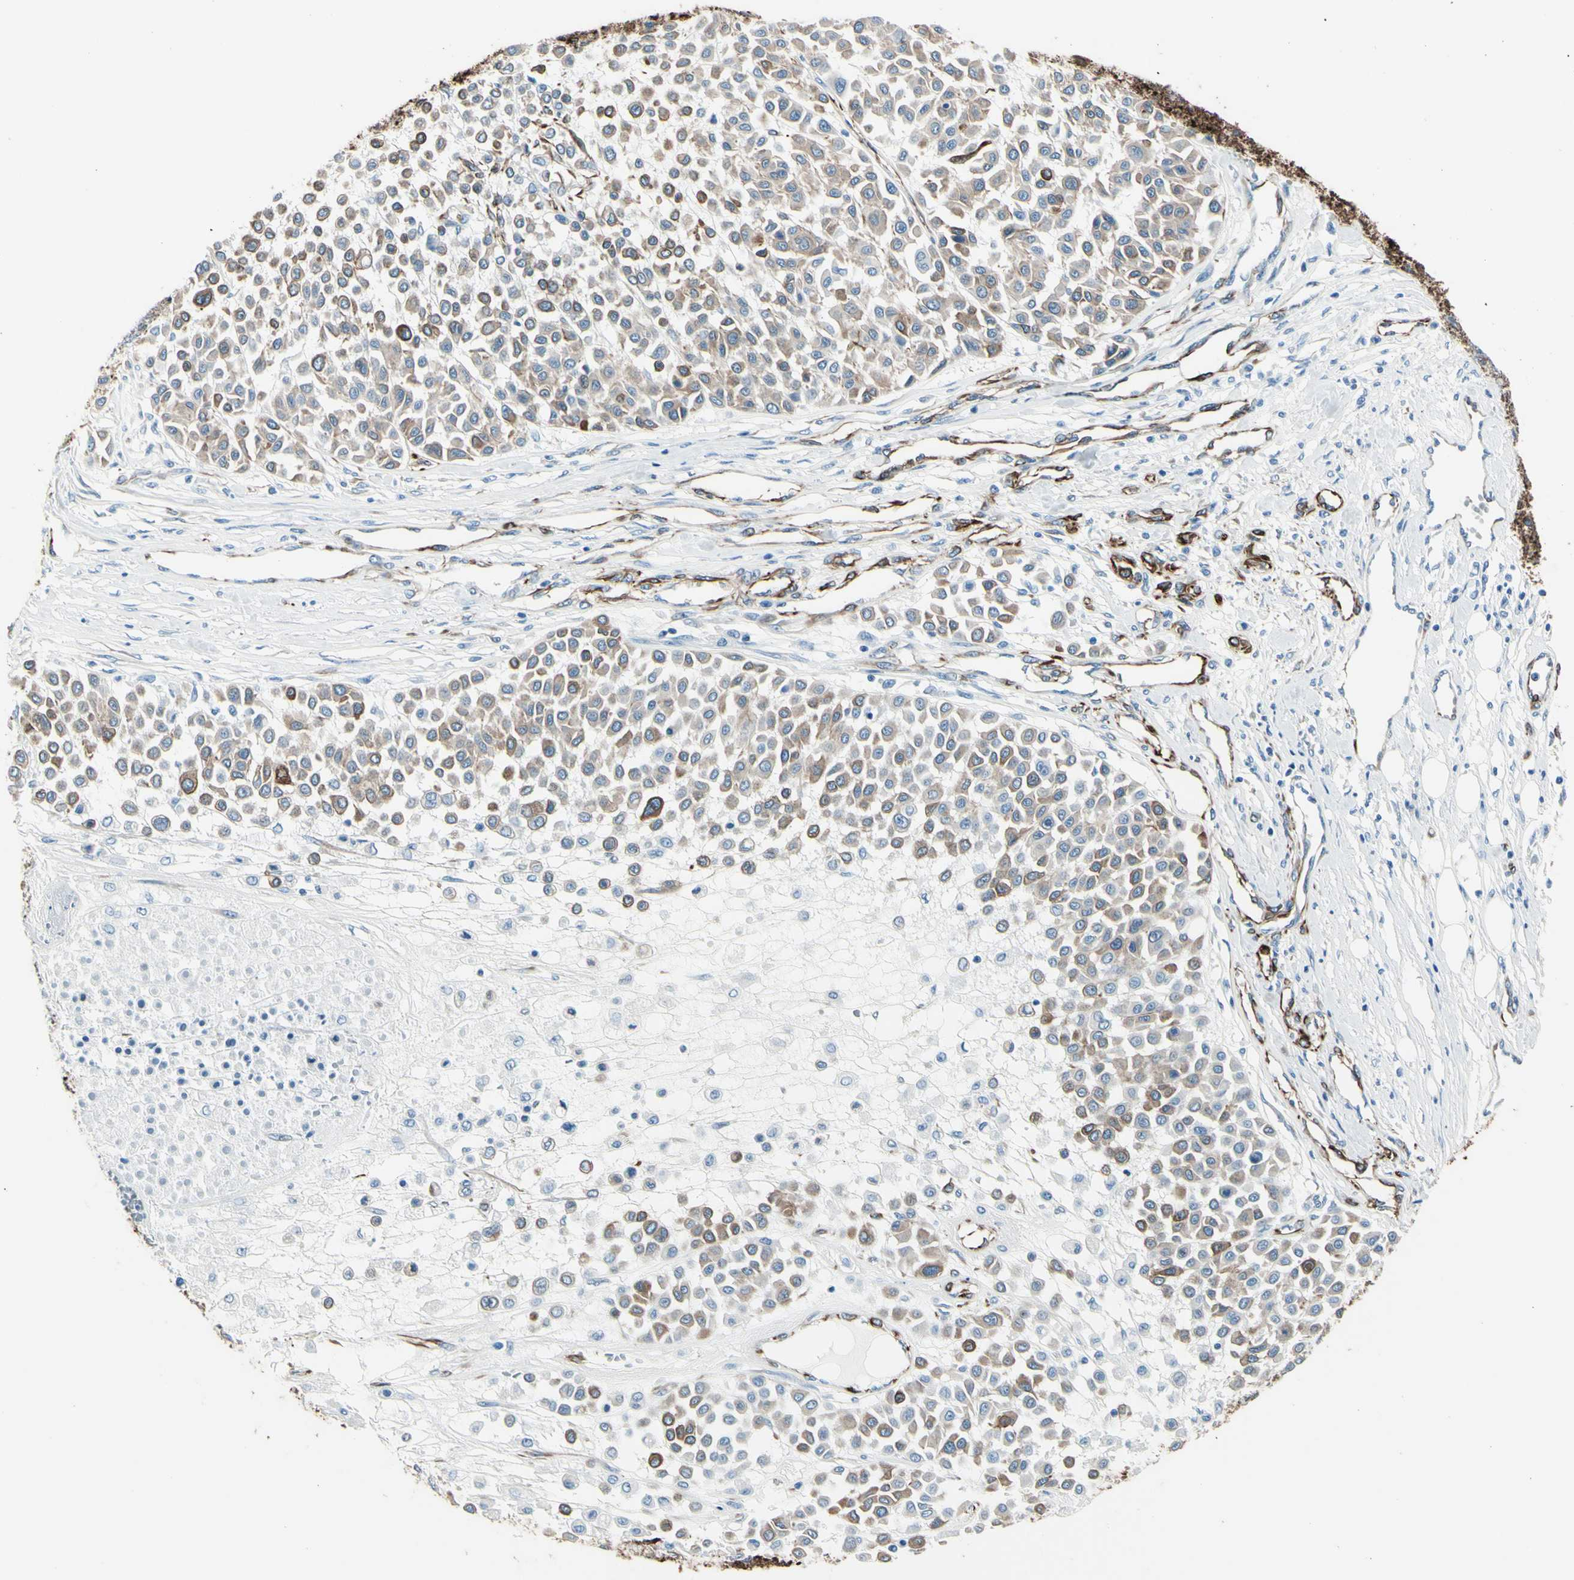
{"staining": {"intensity": "weak", "quantity": ">75%", "location": "cytoplasmic/membranous"}, "tissue": "melanoma", "cell_type": "Tumor cells", "image_type": "cancer", "snomed": [{"axis": "morphology", "description": "Malignant melanoma, Metastatic site"}, {"axis": "topography", "description": "Soft tissue"}], "caption": "DAB (3,3'-diaminobenzidine) immunohistochemical staining of human malignant melanoma (metastatic site) demonstrates weak cytoplasmic/membranous protein expression in approximately >75% of tumor cells.", "gene": "PTH2R", "patient": {"sex": "male", "age": 41}}